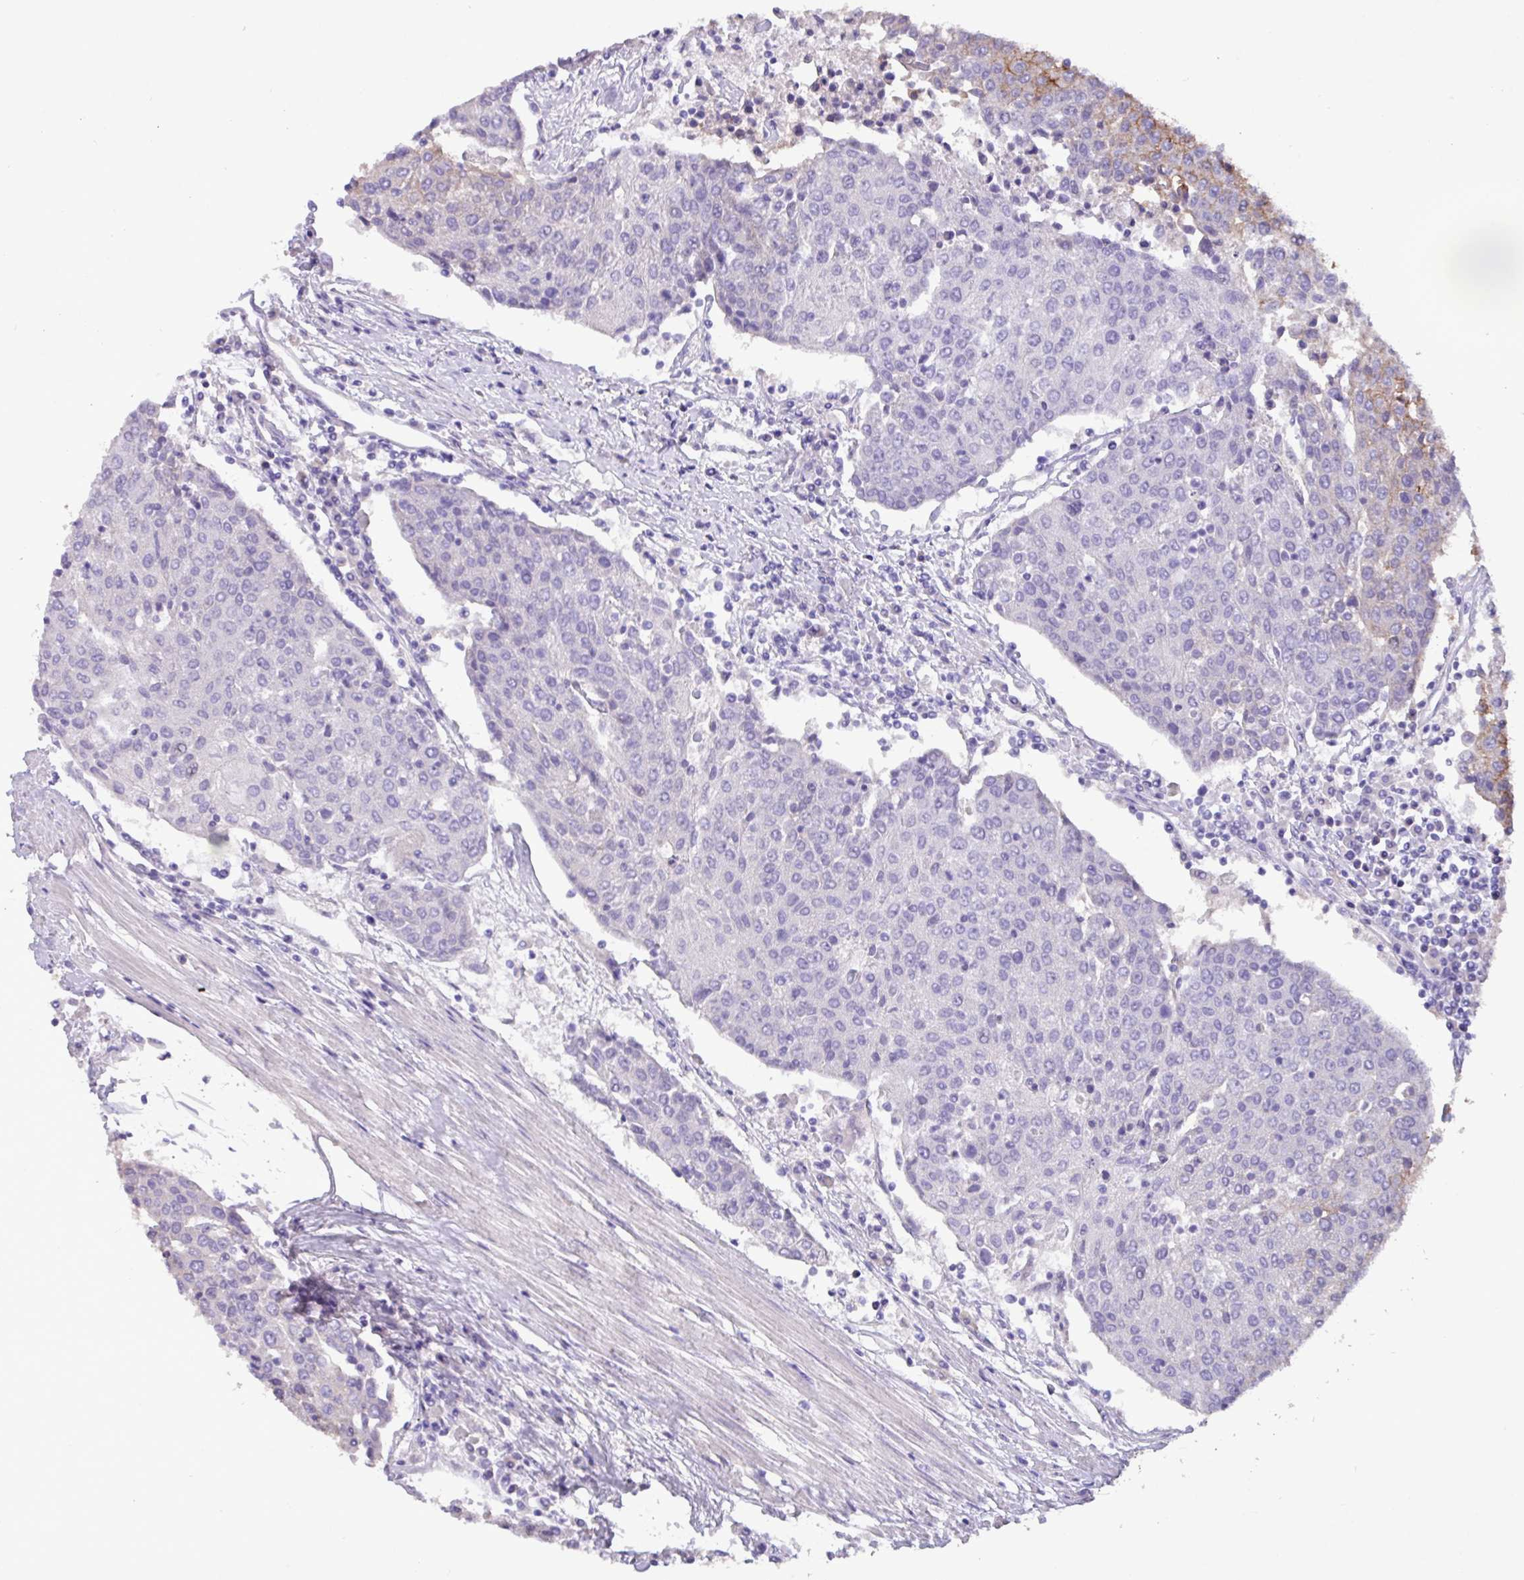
{"staining": {"intensity": "negative", "quantity": "none", "location": "none"}, "tissue": "urothelial cancer", "cell_type": "Tumor cells", "image_type": "cancer", "snomed": [{"axis": "morphology", "description": "Urothelial carcinoma, High grade"}, {"axis": "topography", "description": "Urinary bladder"}], "caption": "Protein analysis of urothelial carcinoma (high-grade) reveals no significant expression in tumor cells. (DAB (3,3'-diaminobenzidine) IHC, high magnification).", "gene": "EPCAM", "patient": {"sex": "female", "age": 85}}